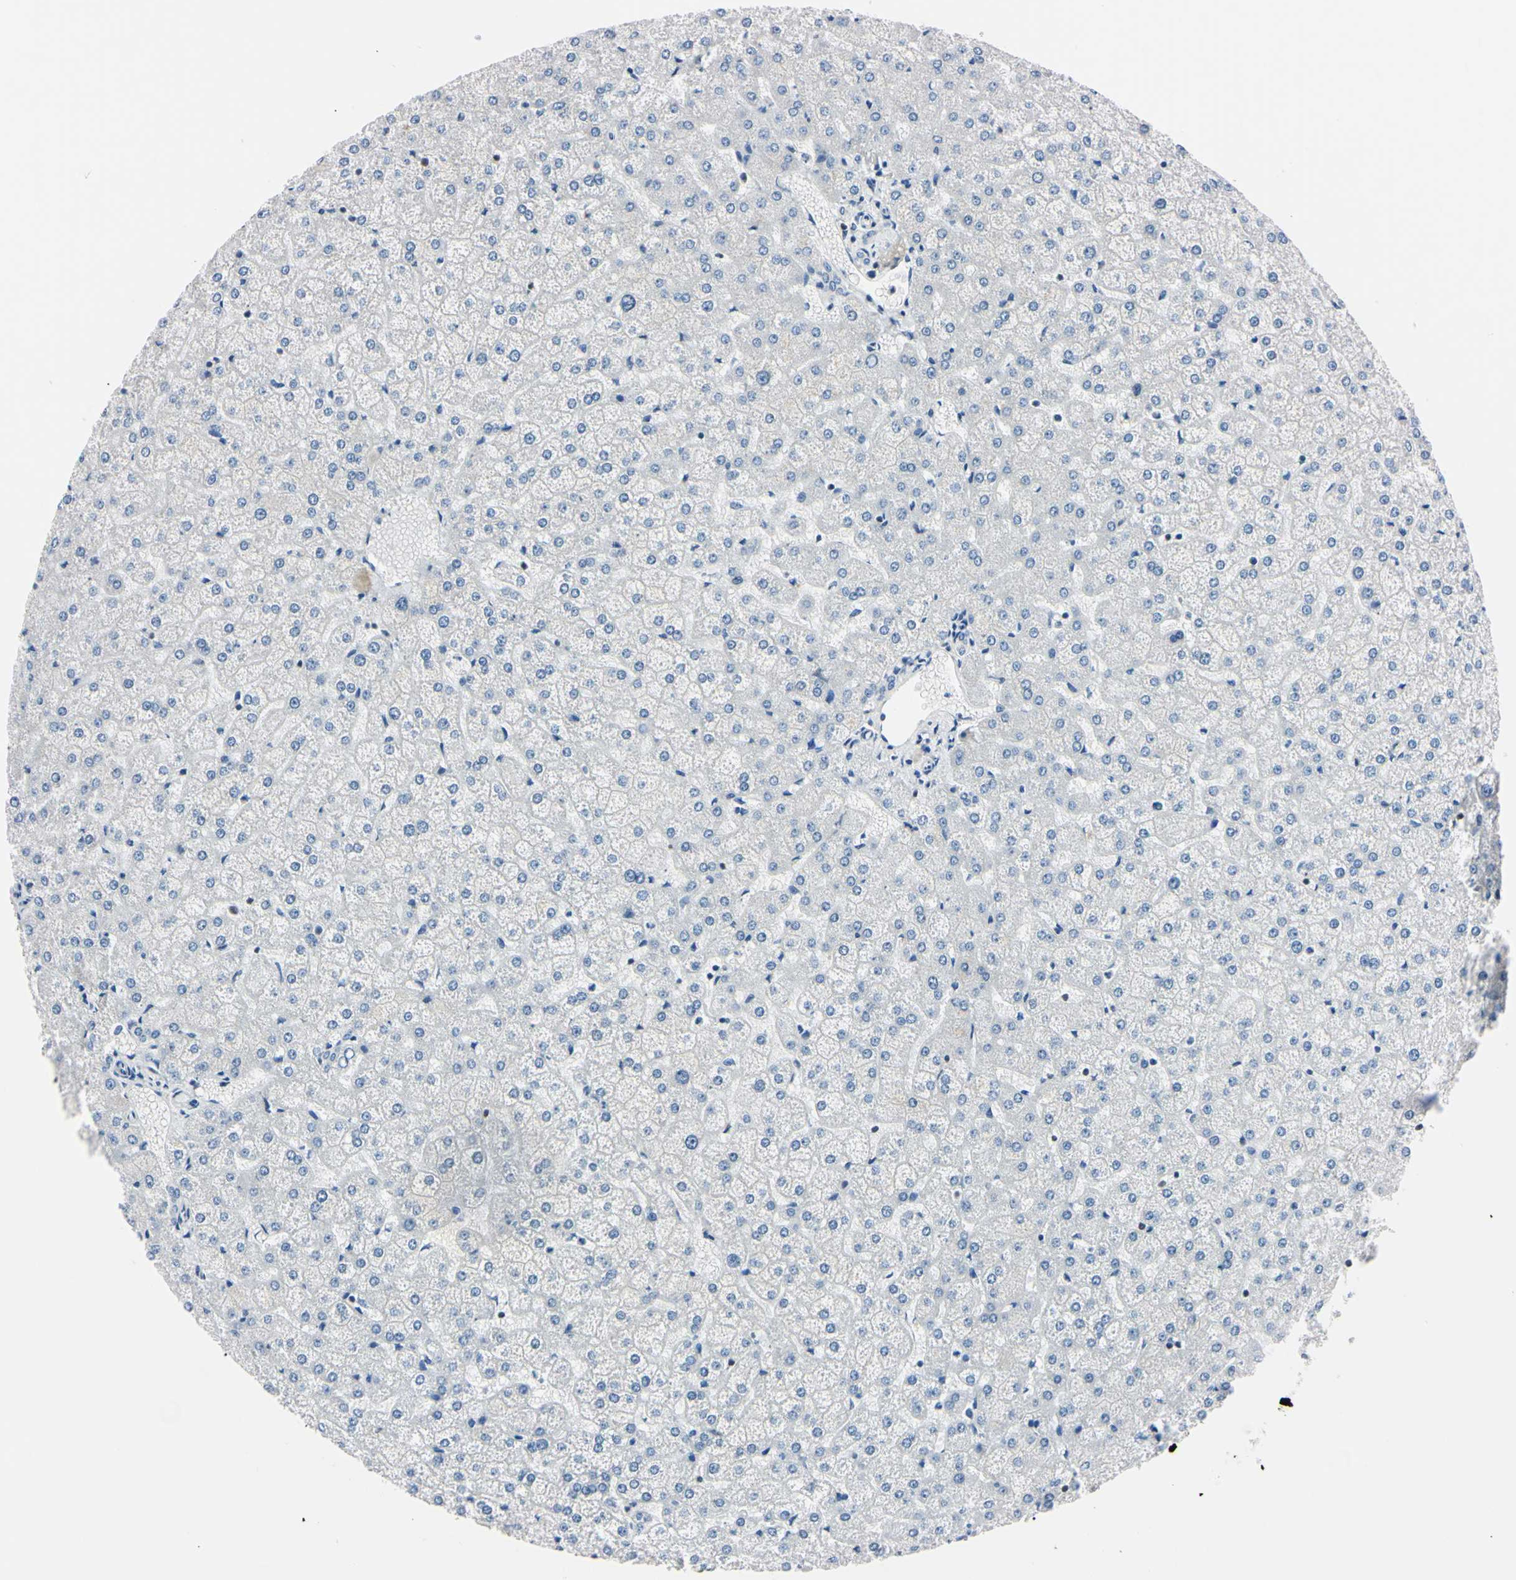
{"staining": {"intensity": "negative", "quantity": "none", "location": "none"}, "tissue": "liver", "cell_type": "Hepatocytes", "image_type": "normal", "snomed": [{"axis": "morphology", "description": "Normal tissue, NOS"}, {"axis": "topography", "description": "Liver"}], "caption": "Photomicrograph shows no protein positivity in hepatocytes of normal liver.", "gene": "C1orf174", "patient": {"sex": "female", "age": 32}}